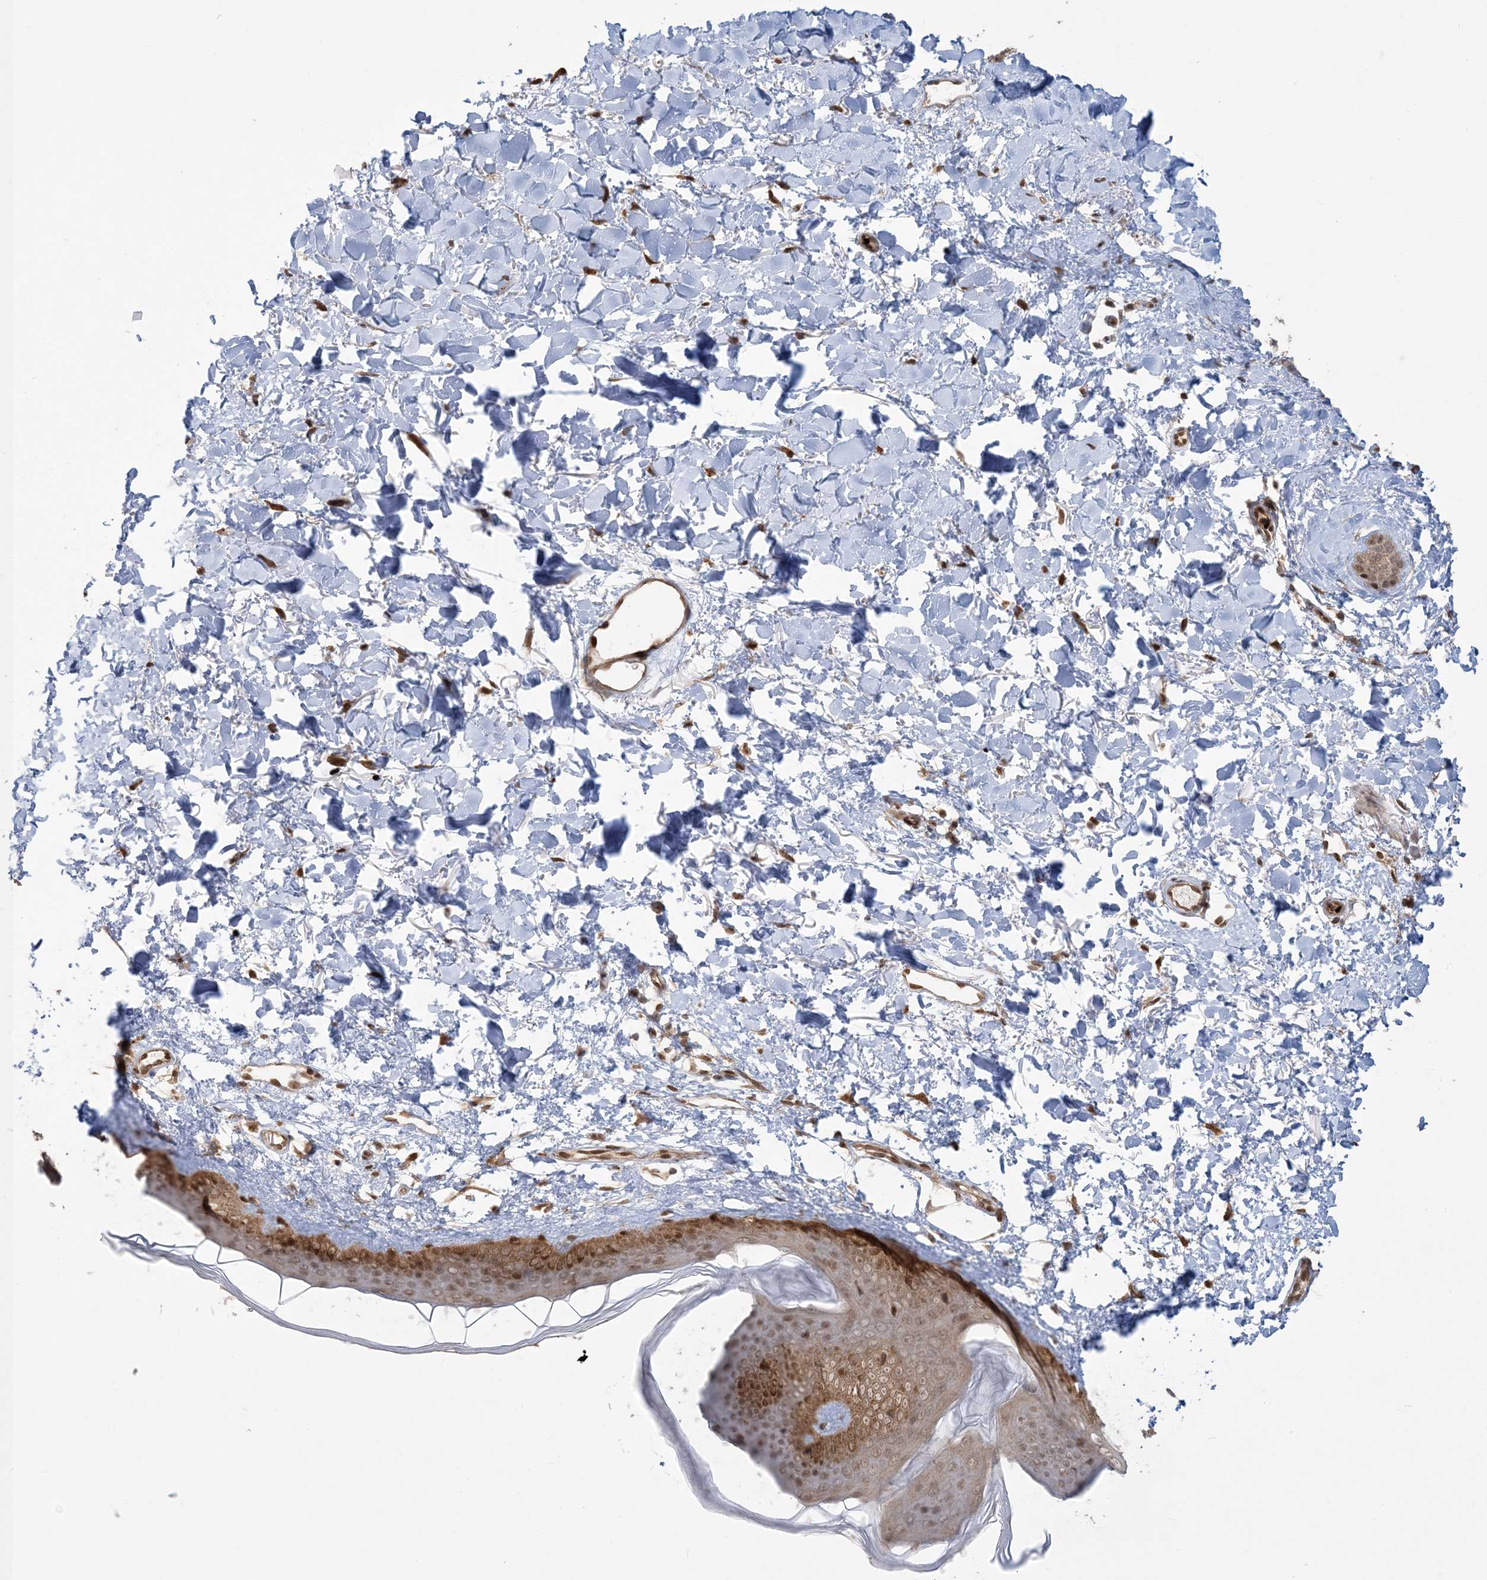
{"staining": {"intensity": "moderate", "quantity": "25%-75%", "location": "cytoplasmic/membranous"}, "tissue": "skin", "cell_type": "Fibroblasts", "image_type": "normal", "snomed": [{"axis": "morphology", "description": "Normal tissue, NOS"}, {"axis": "topography", "description": "Skin"}], "caption": "This is a micrograph of immunohistochemistry staining of unremarkable skin, which shows moderate staining in the cytoplasmic/membranous of fibroblasts.", "gene": "ABCF3", "patient": {"sex": "female", "age": 58}}